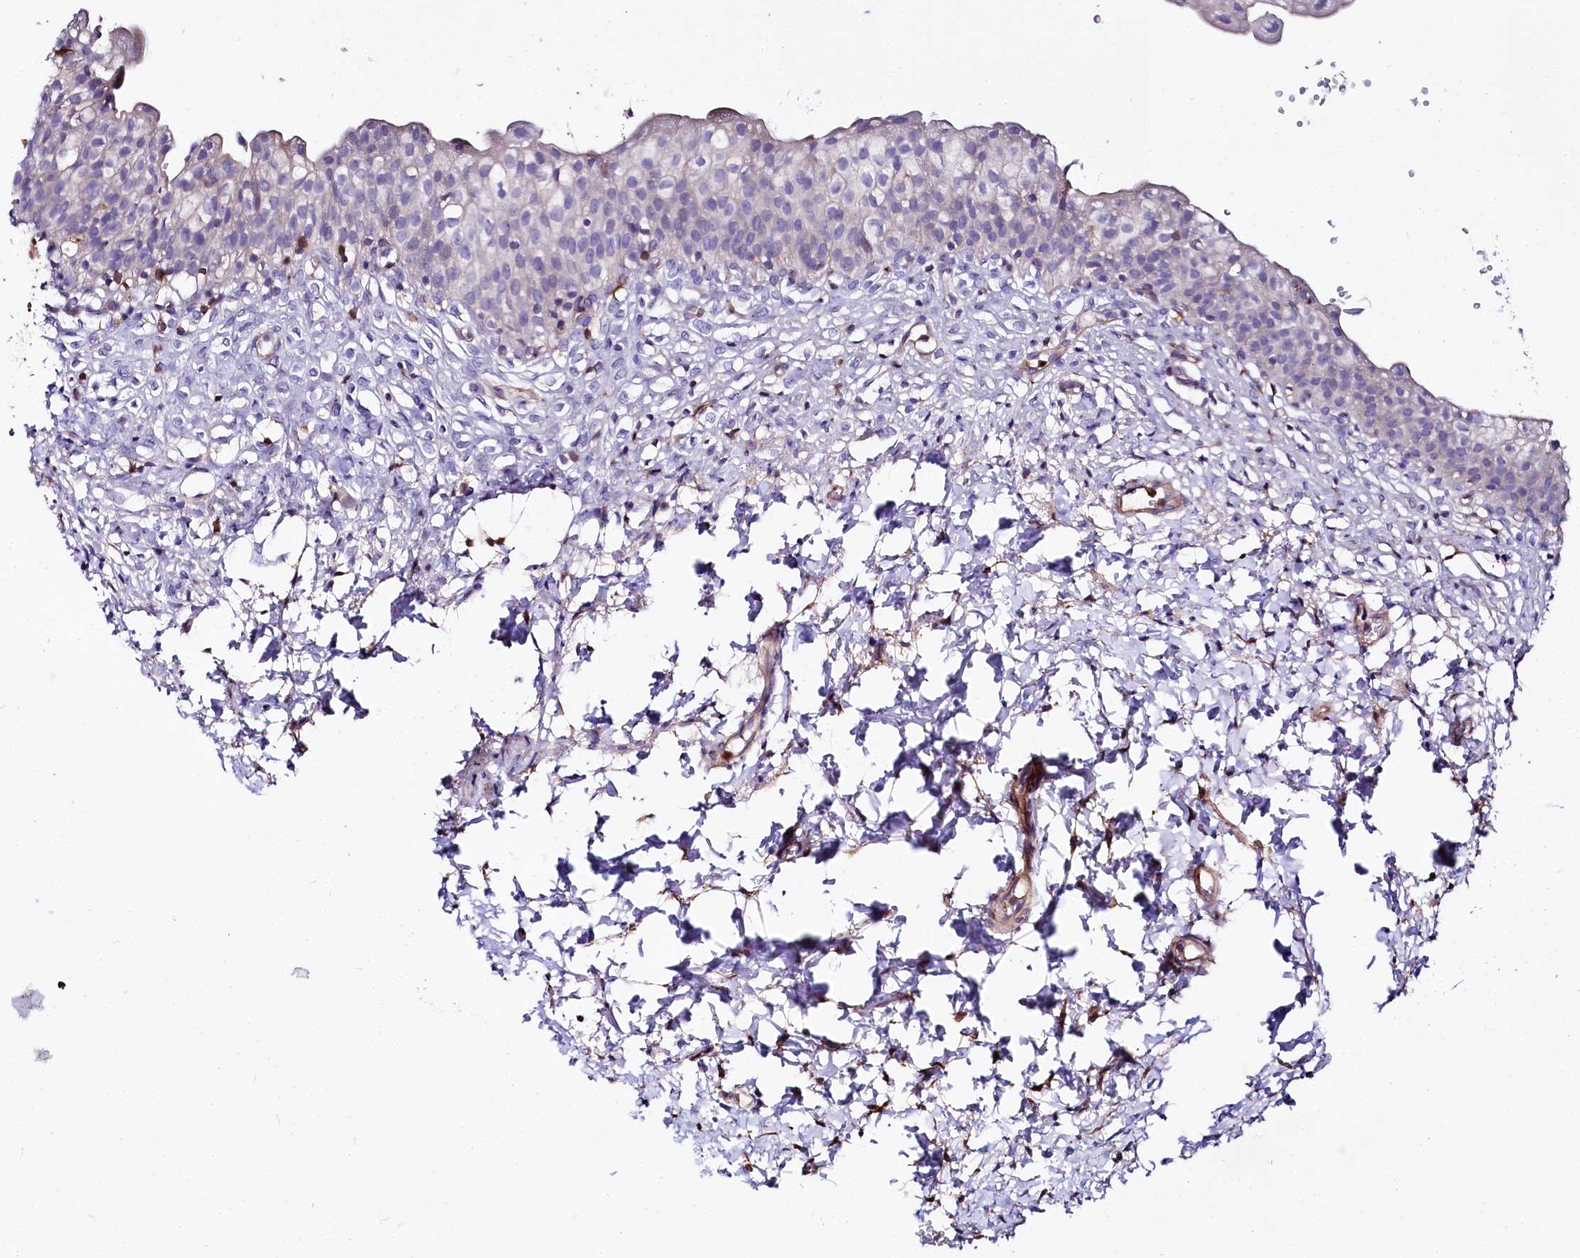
{"staining": {"intensity": "negative", "quantity": "none", "location": "none"}, "tissue": "urinary bladder", "cell_type": "Urothelial cells", "image_type": "normal", "snomed": [{"axis": "morphology", "description": "Normal tissue, NOS"}, {"axis": "topography", "description": "Urinary bladder"}], "caption": "A histopathology image of urinary bladder stained for a protein demonstrates no brown staining in urothelial cells.", "gene": "FCHSD2", "patient": {"sex": "male", "age": 55}}